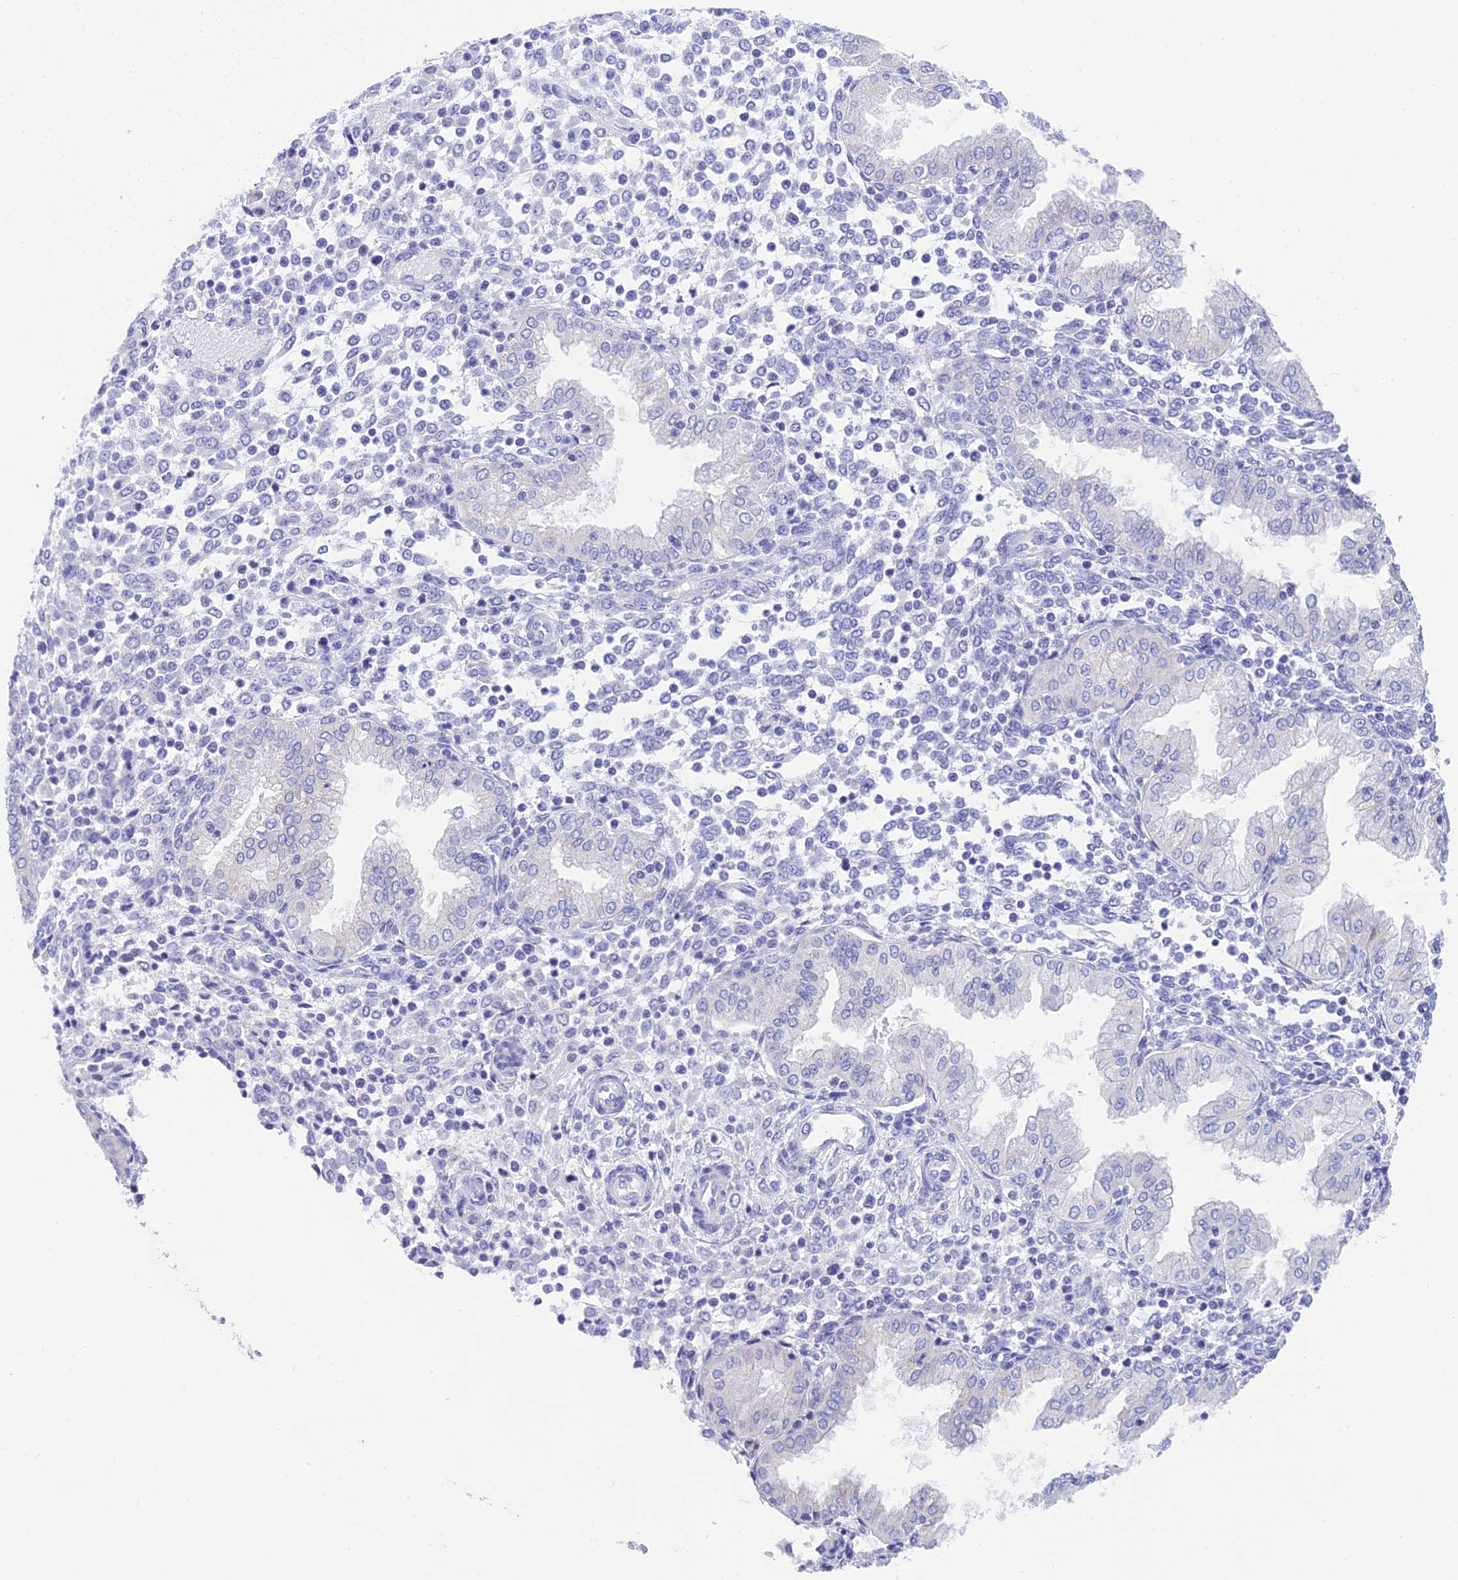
{"staining": {"intensity": "negative", "quantity": "none", "location": "none"}, "tissue": "endometrium", "cell_type": "Cells in endometrial stroma", "image_type": "normal", "snomed": [{"axis": "morphology", "description": "Normal tissue, NOS"}, {"axis": "topography", "description": "Endometrium"}], "caption": "IHC micrograph of benign endometrium: endometrium stained with DAB (3,3'-diaminobenzidine) exhibits no significant protein positivity in cells in endometrial stroma. (DAB immunohistochemistry with hematoxylin counter stain).", "gene": "KDELR3", "patient": {"sex": "female", "age": 53}}